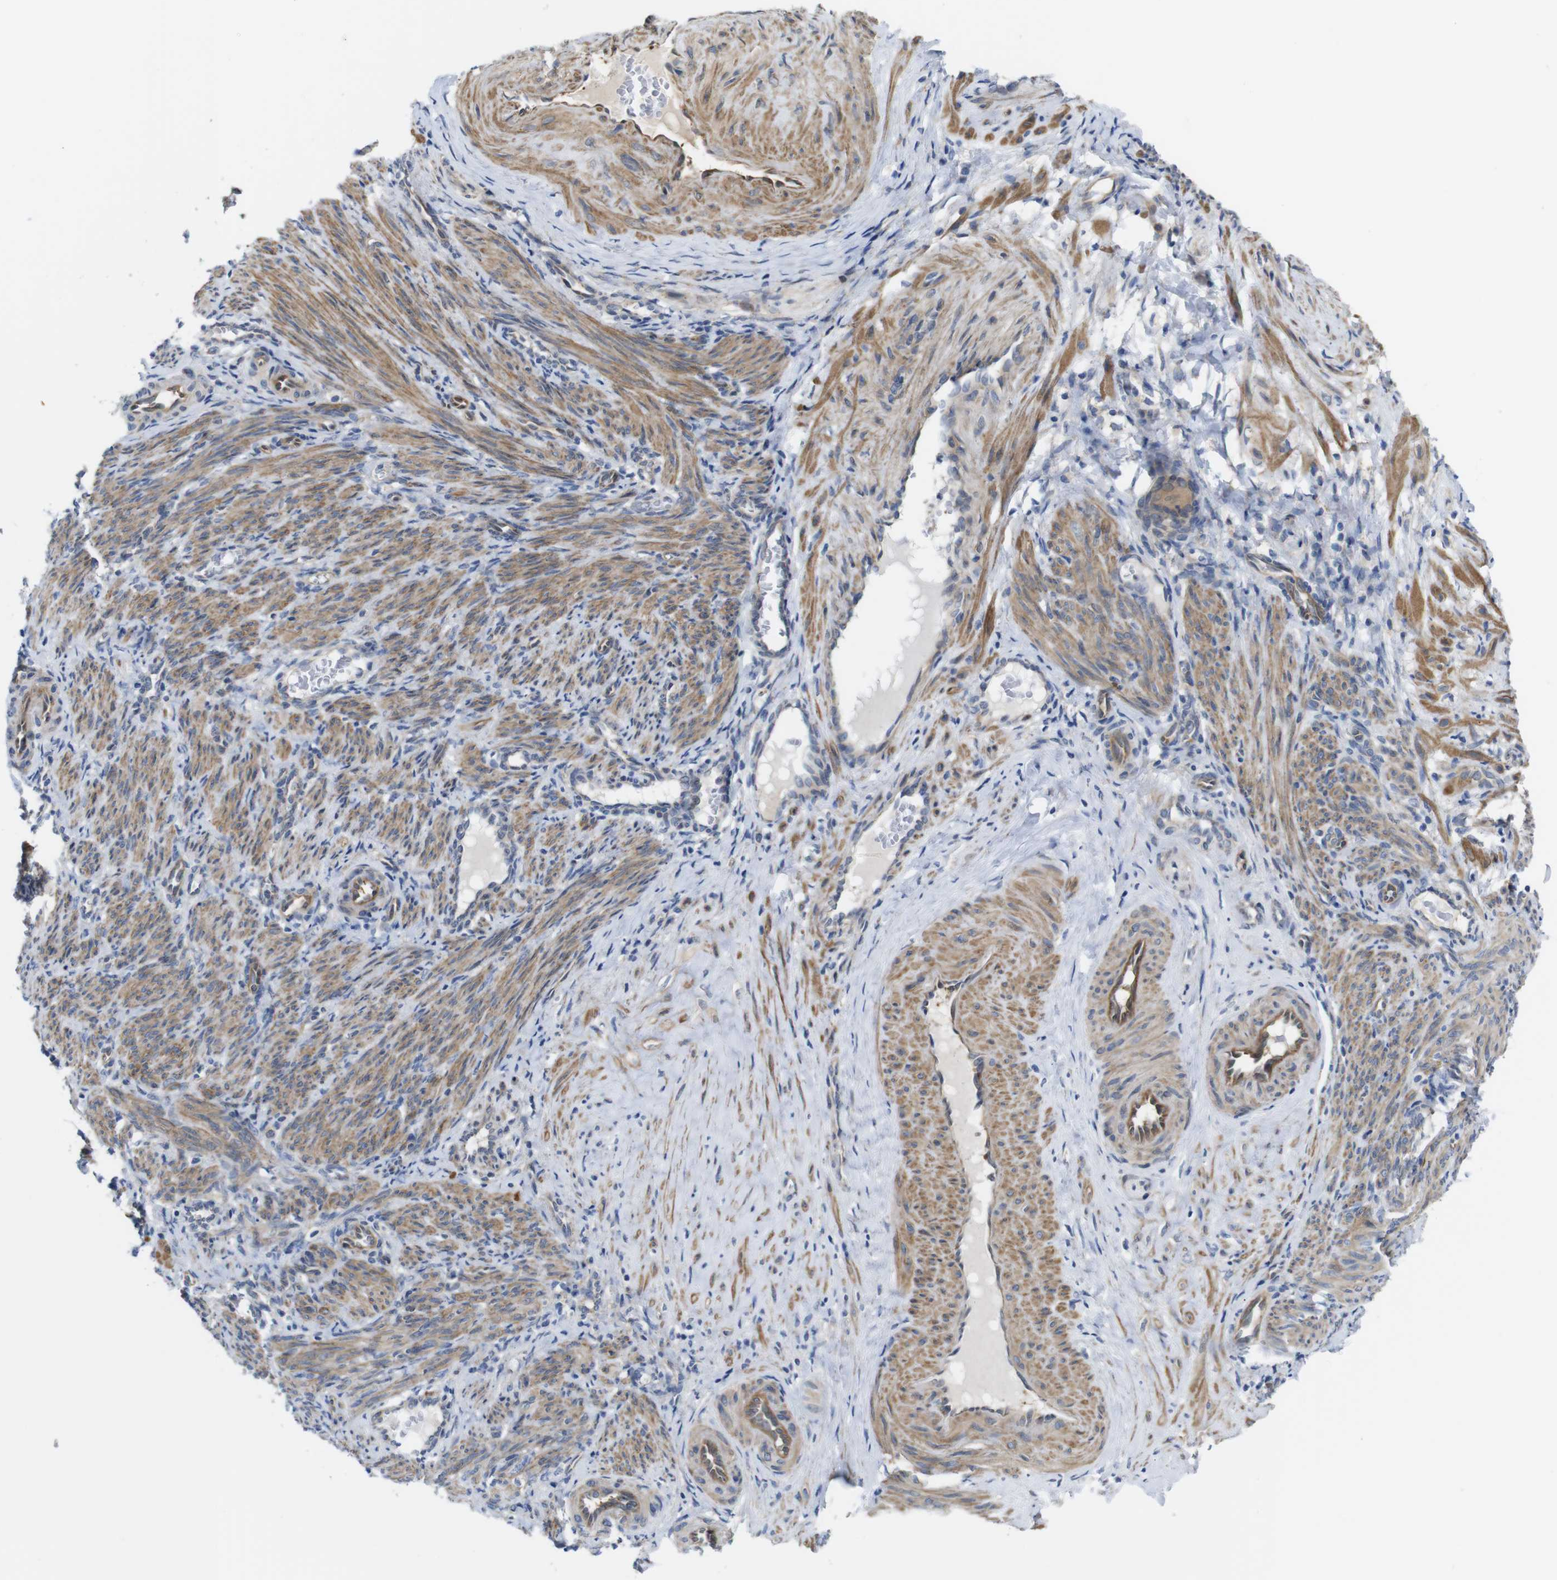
{"staining": {"intensity": "moderate", "quantity": ">75%", "location": "cytoplasmic/membranous"}, "tissue": "smooth muscle", "cell_type": "Smooth muscle cells", "image_type": "normal", "snomed": [{"axis": "morphology", "description": "Normal tissue, NOS"}, {"axis": "topography", "description": "Endometrium"}], "caption": "Immunohistochemical staining of unremarkable human smooth muscle shows moderate cytoplasmic/membranous protein expression in approximately >75% of smooth muscle cells.", "gene": "DDRGK1", "patient": {"sex": "female", "age": 33}}